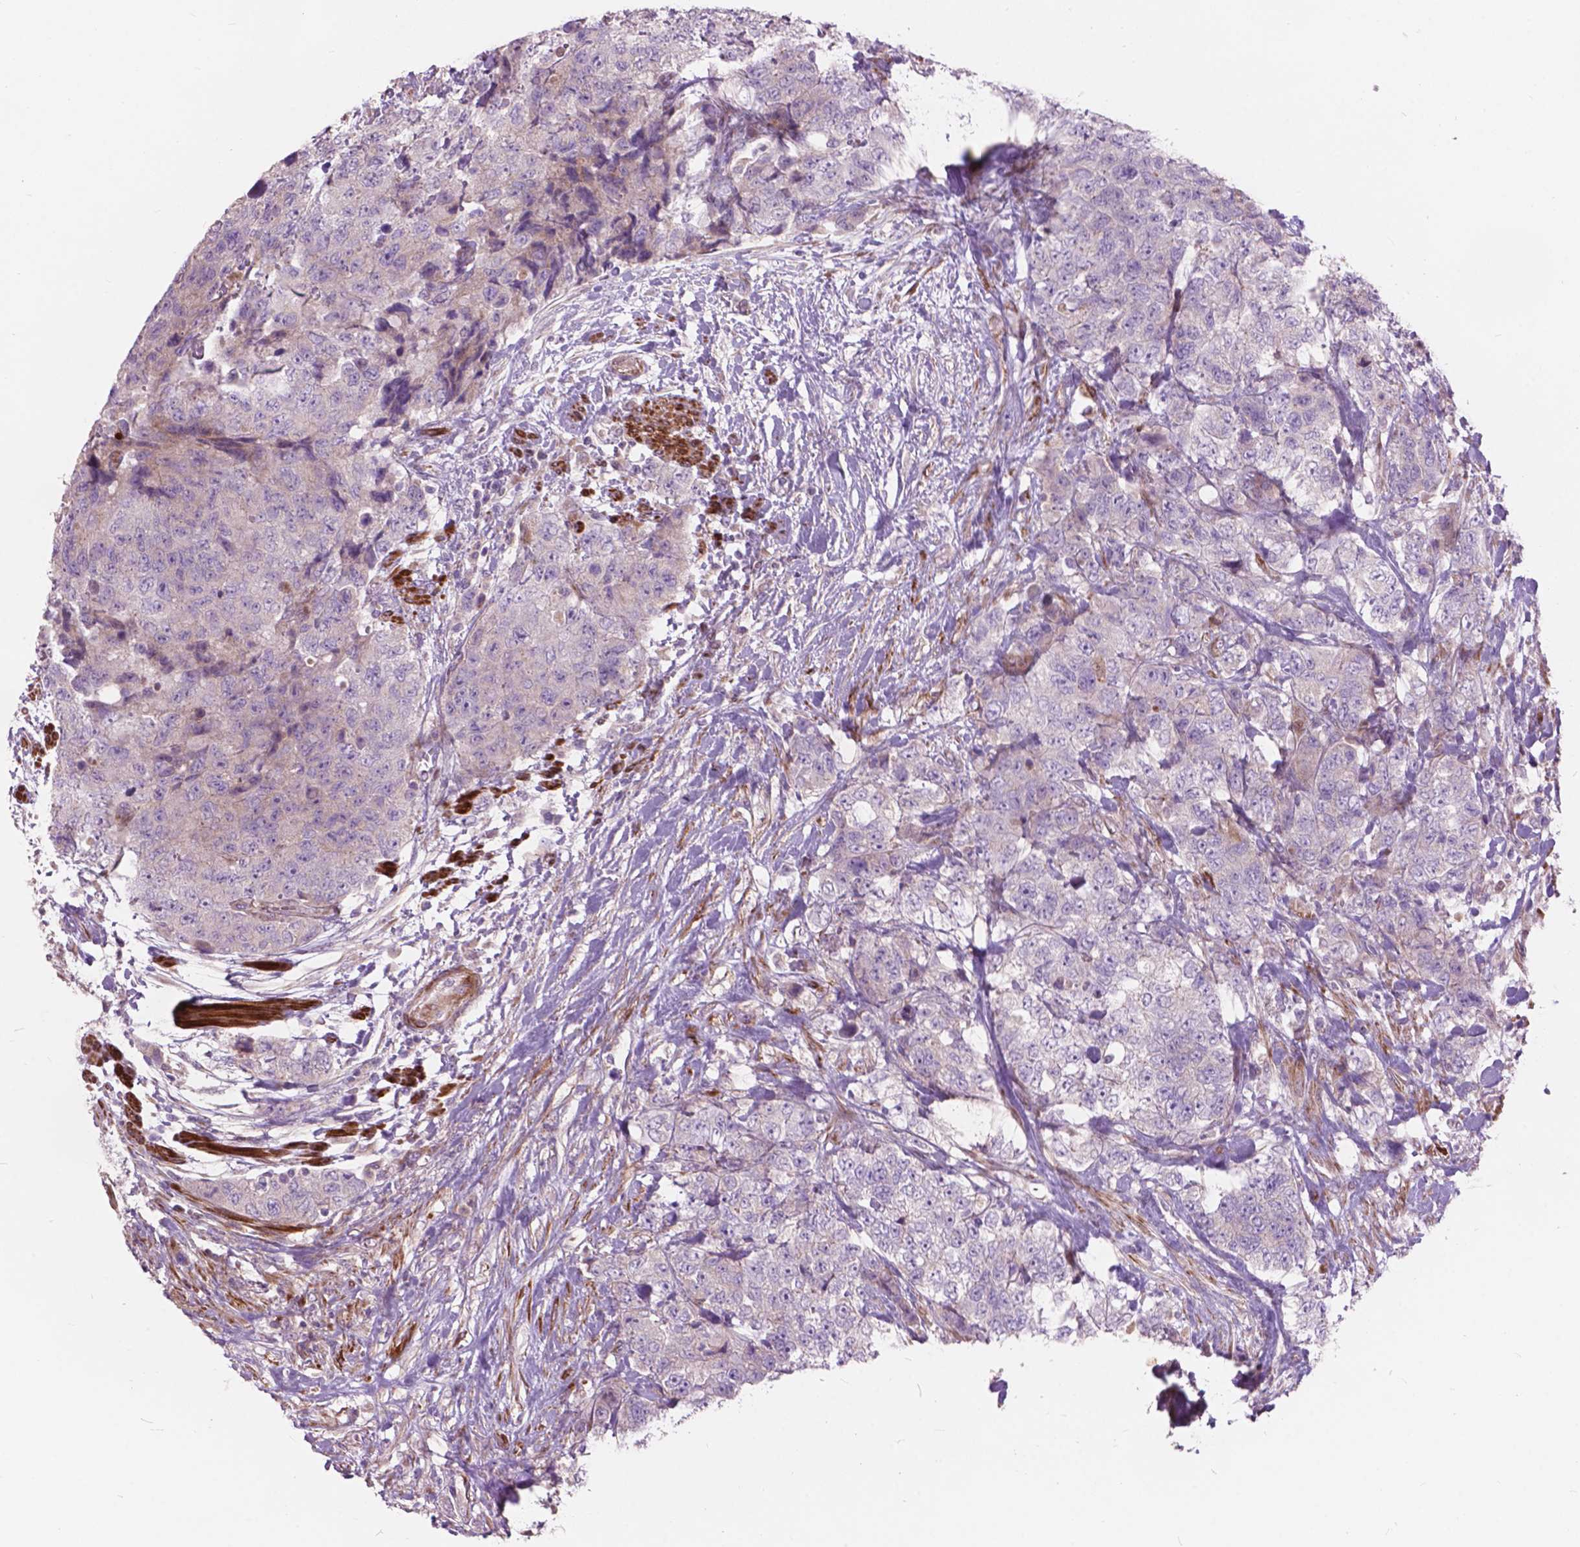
{"staining": {"intensity": "negative", "quantity": "none", "location": "none"}, "tissue": "urothelial cancer", "cell_type": "Tumor cells", "image_type": "cancer", "snomed": [{"axis": "morphology", "description": "Urothelial carcinoma, High grade"}, {"axis": "topography", "description": "Urinary bladder"}], "caption": "Protein analysis of high-grade urothelial carcinoma displays no significant staining in tumor cells. The staining was performed using DAB (3,3'-diaminobenzidine) to visualize the protein expression in brown, while the nuclei were stained in blue with hematoxylin (Magnification: 20x).", "gene": "MORN1", "patient": {"sex": "female", "age": 78}}